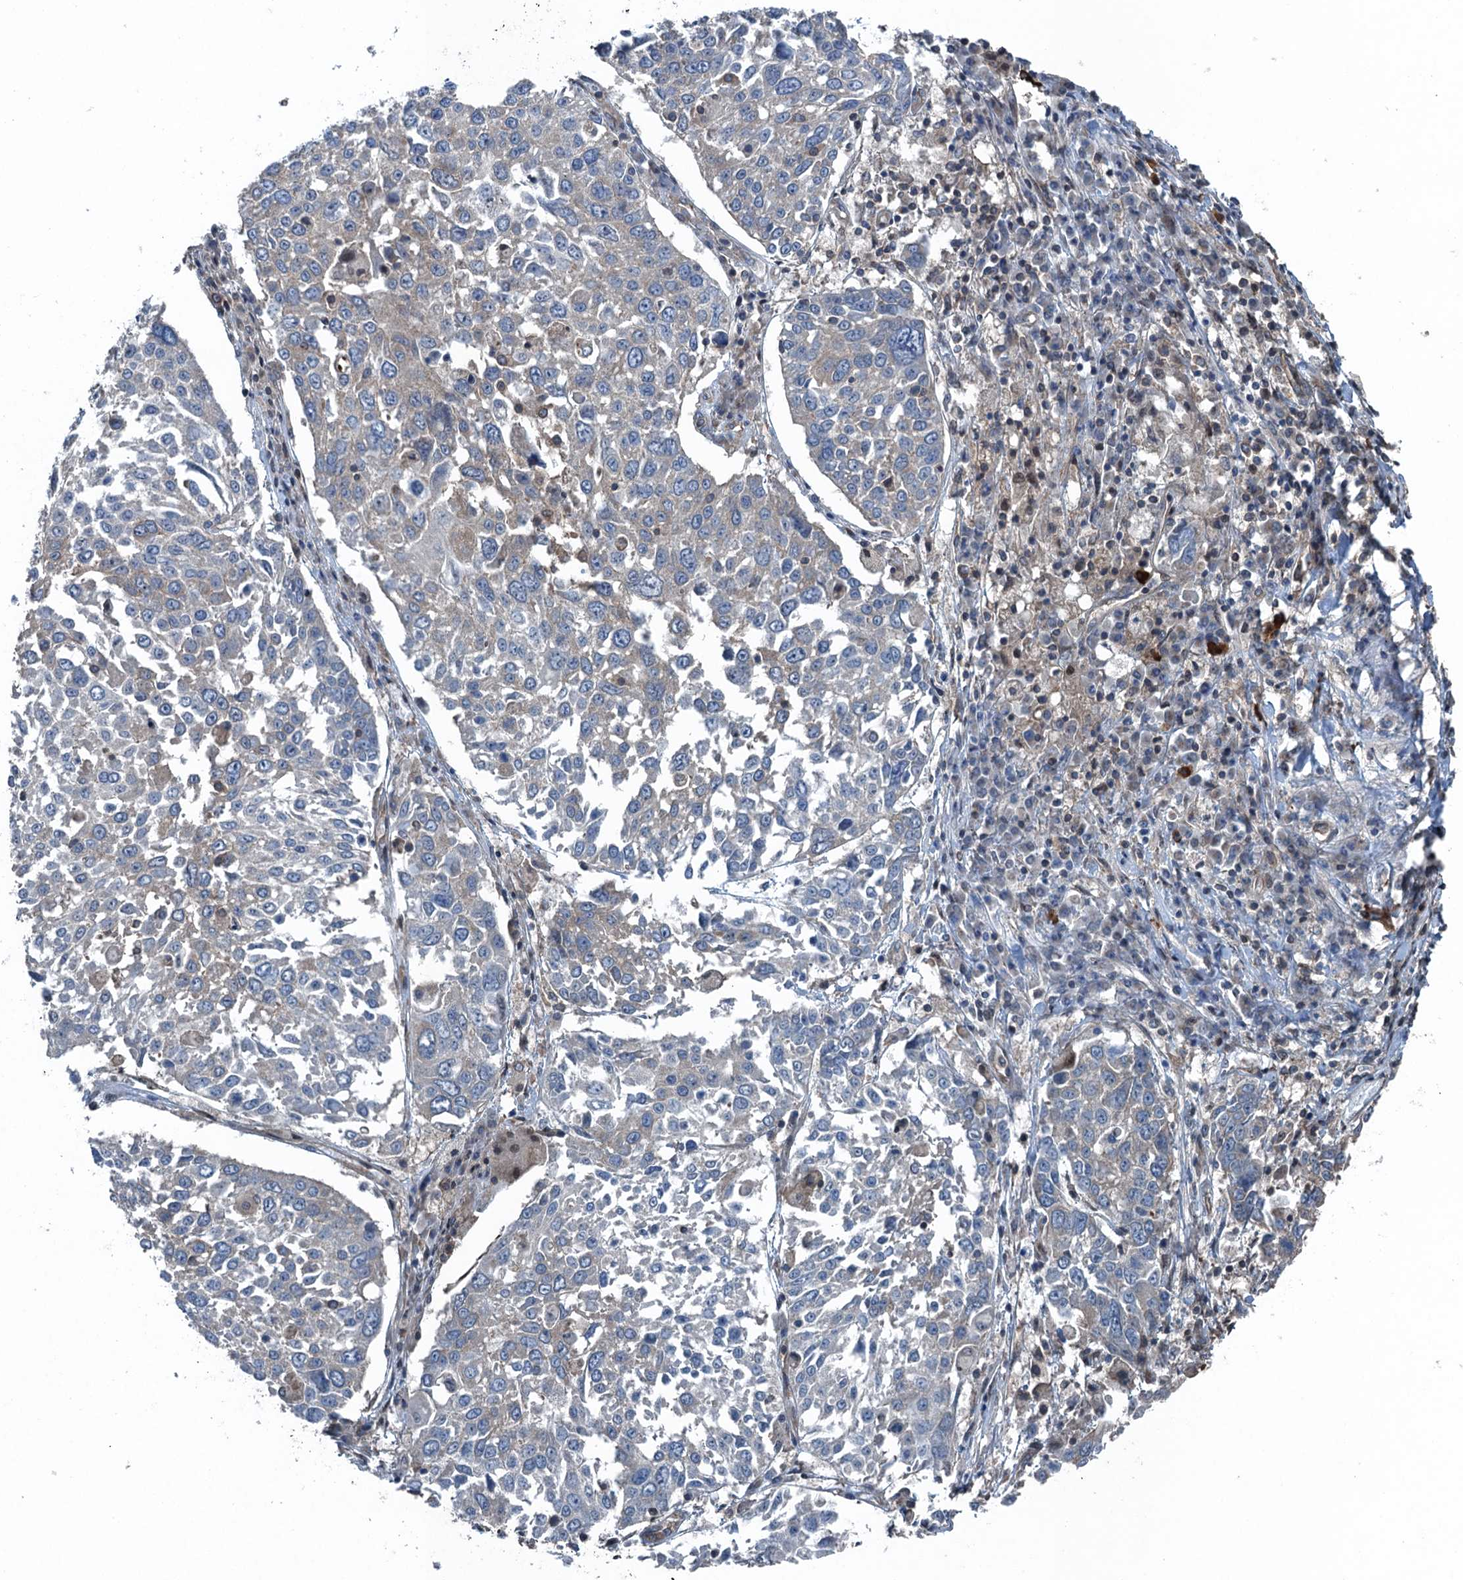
{"staining": {"intensity": "weak", "quantity": "<25%", "location": "cytoplasmic/membranous"}, "tissue": "lung cancer", "cell_type": "Tumor cells", "image_type": "cancer", "snomed": [{"axis": "morphology", "description": "Squamous cell carcinoma, NOS"}, {"axis": "topography", "description": "Lung"}], "caption": "Lung squamous cell carcinoma was stained to show a protein in brown. There is no significant expression in tumor cells. Brightfield microscopy of IHC stained with DAB (brown) and hematoxylin (blue), captured at high magnification.", "gene": "TRAPPC8", "patient": {"sex": "male", "age": 65}}